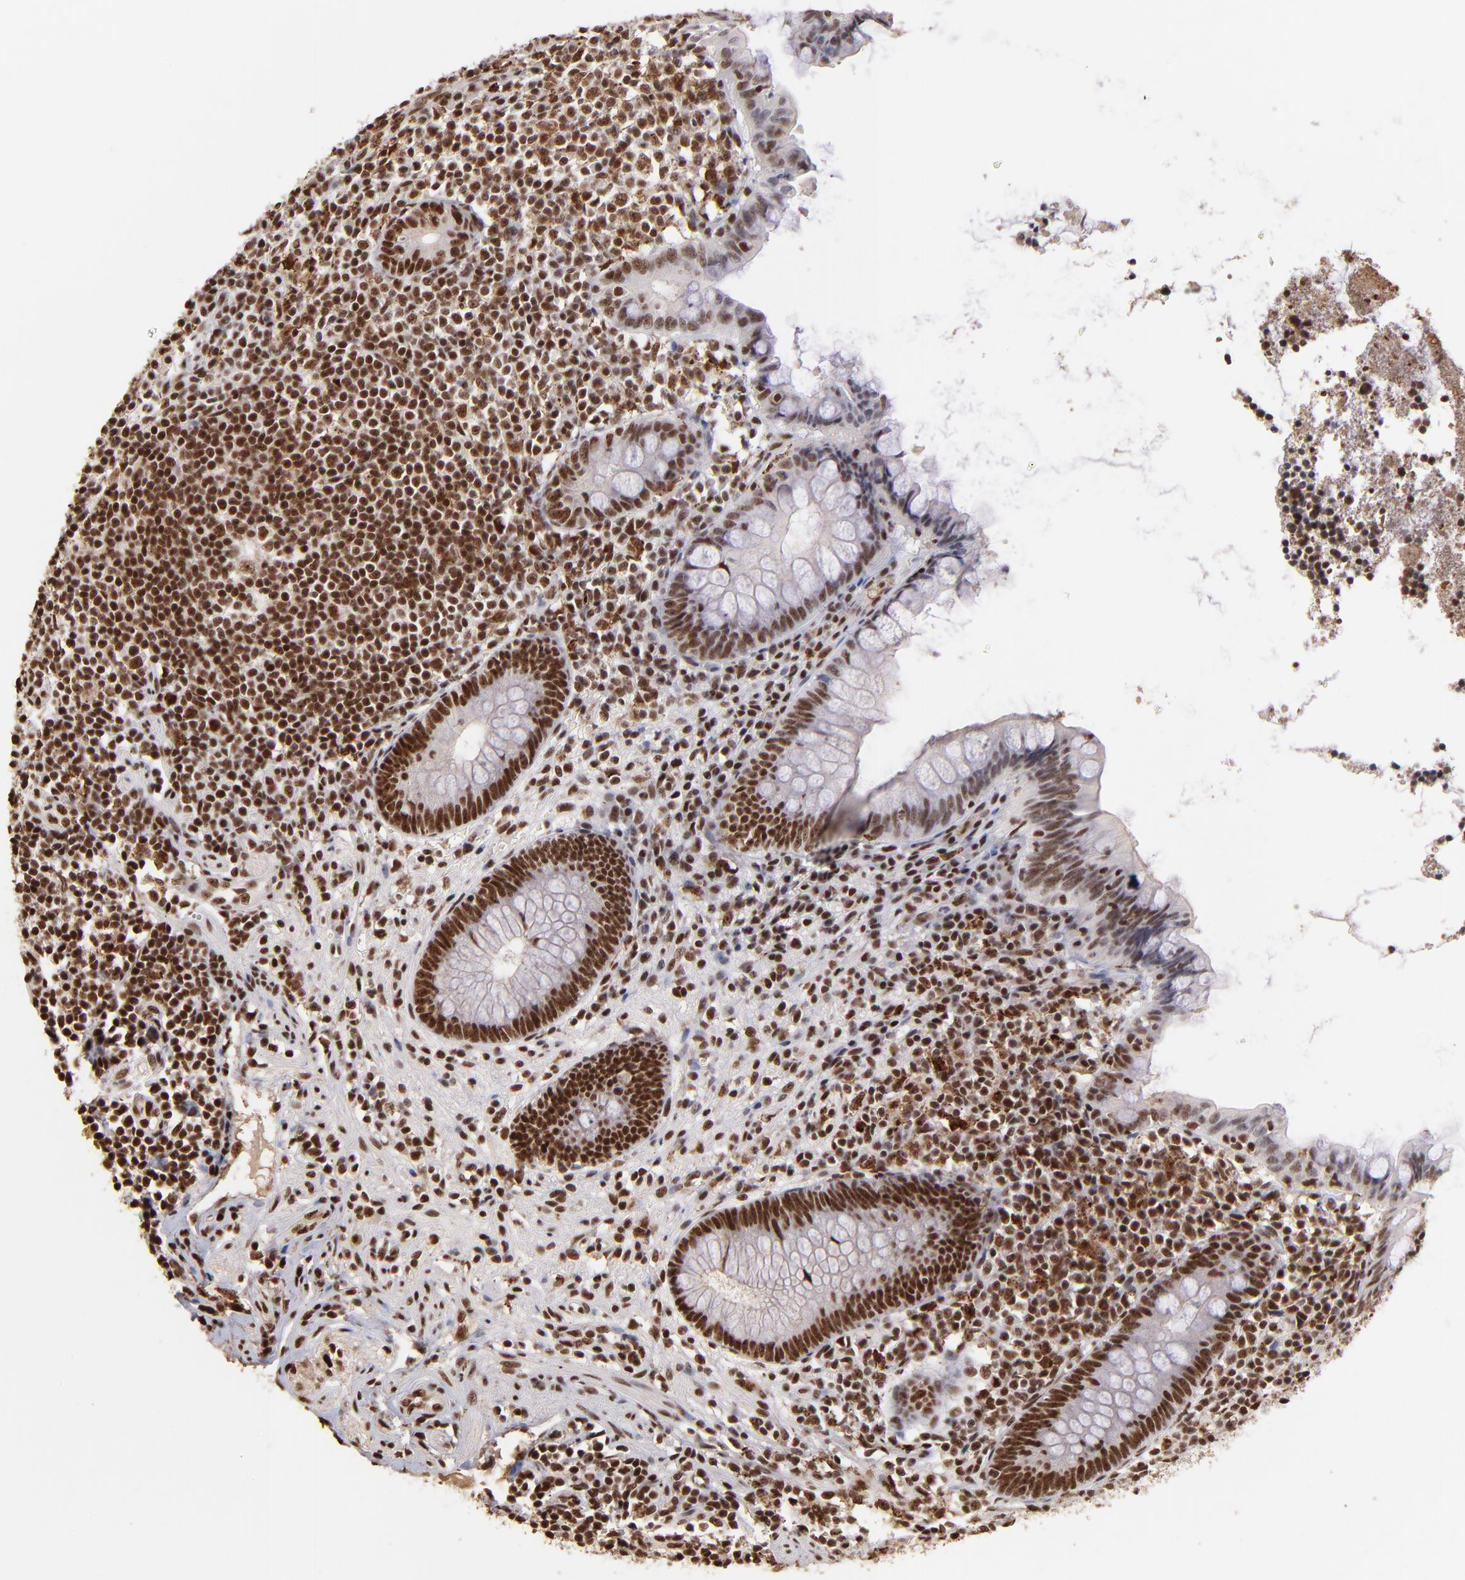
{"staining": {"intensity": "strong", "quantity": ">75%", "location": "nuclear"}, "tissue": "appendix", "cell_type": "Glandular cells", "image_type": "normal", "snomed": [{"axis": "morphology", "description": "Normal tissue, NOS"}, {"axis": "topography", "description": "Appendix"}], "caption": "Protein expression analysis of normal appendix exhibits strong nuclear expression in about >75% of glandular cells. The protein is stained brown, and the nuclei are stained in blue (DAB (3,3'-diaminobenzidine) IHC with brightfield microscopy, high magnification).", "gene": "ZNF146", "patient": {"sex": "female", "age": 66}}